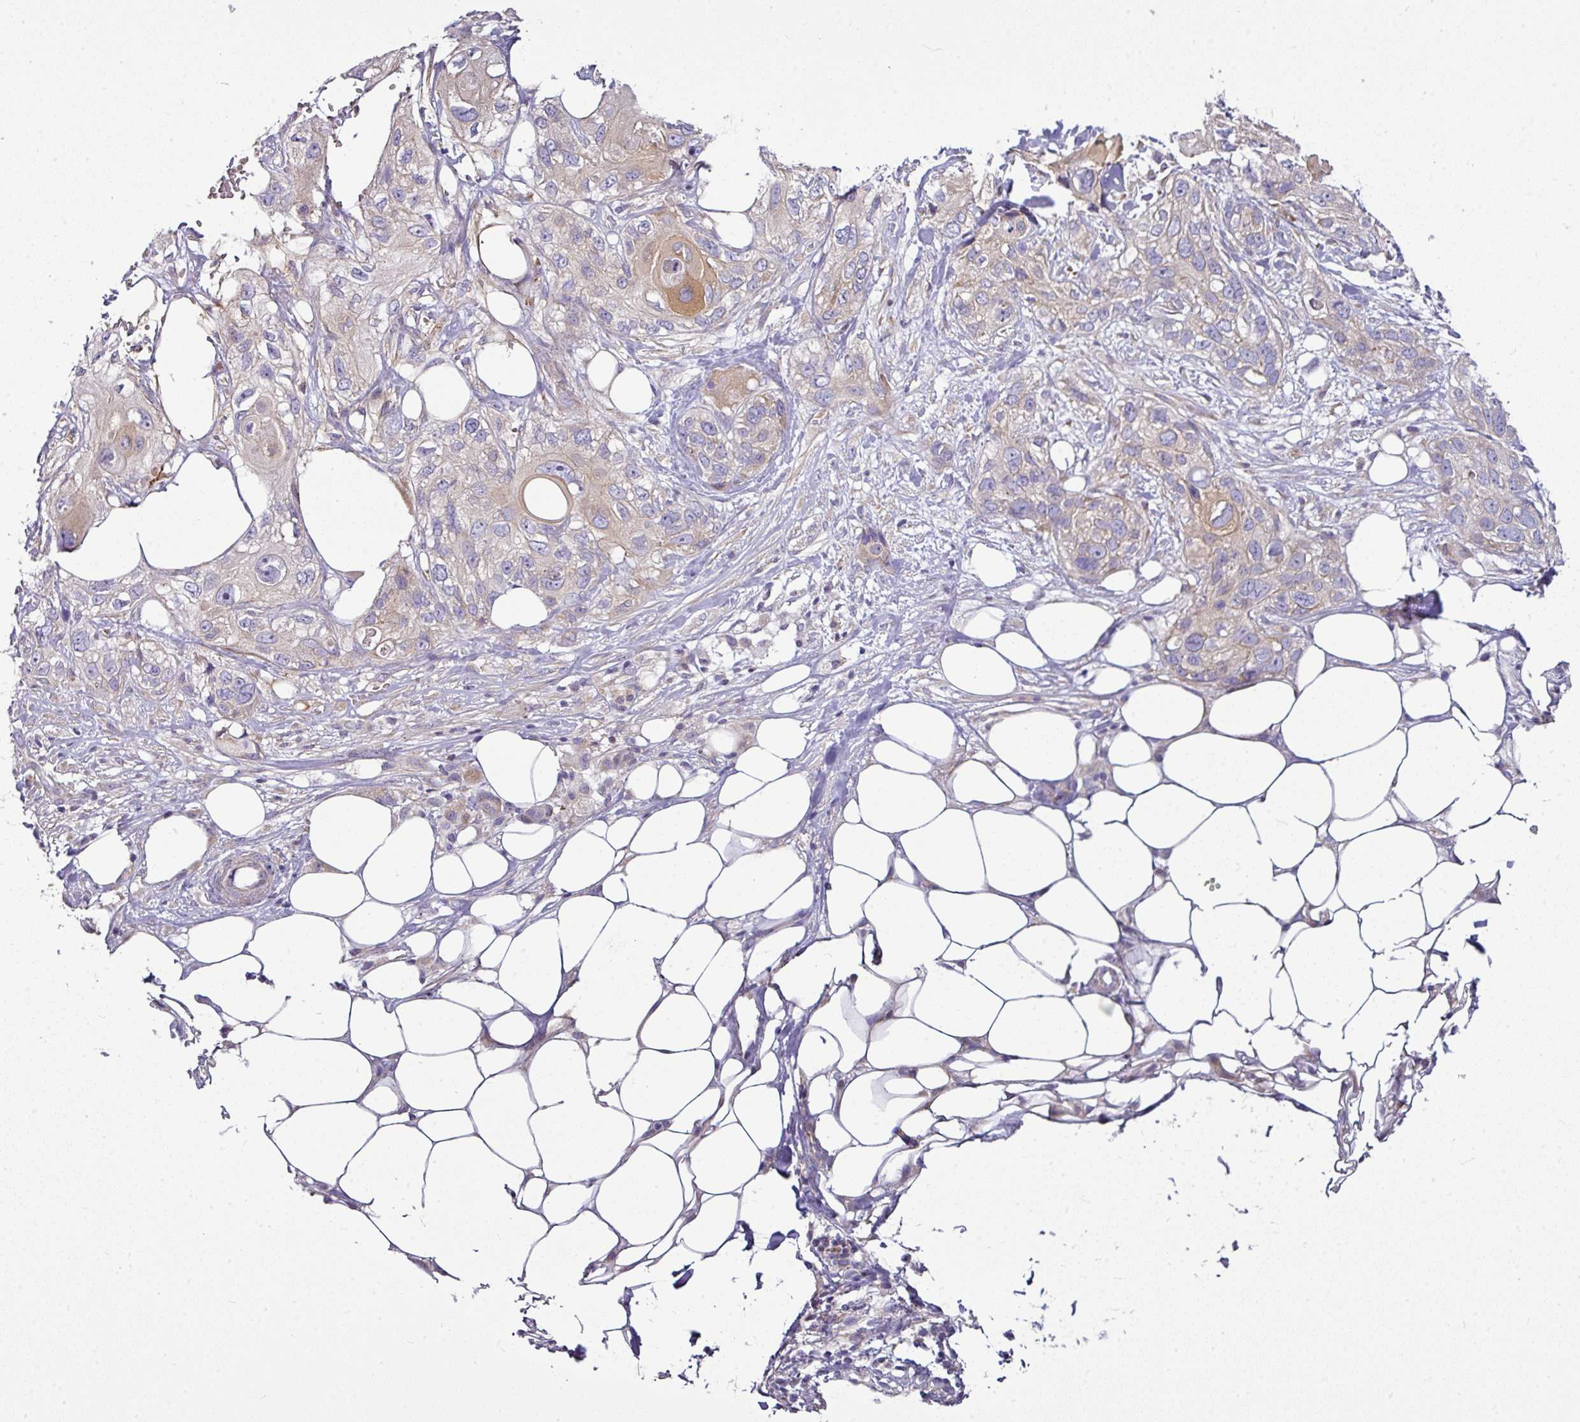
{"staining": {"intensity": "moderate", "quantity": "<25%", "location": "cytoplasmic/membranous"}, "tissue": "skin cancer", "cell_type": "Tumor cells", "image_type": "cancer", "snomed": [{"axis": "morphology", "description": "Normal tissue, NOS"}, {"axis": "morphology", "description": "Squamous cell carcinoma, NOS"}, {"axis": "topography", "description": "Skin"}], "caption": "Skin cancer (squamous cell carcinoma) stained with a protein marker reveals moderate staining in tumor cells.", "gene": "GAN", "patient": {"sex": "male", "age": 72}}